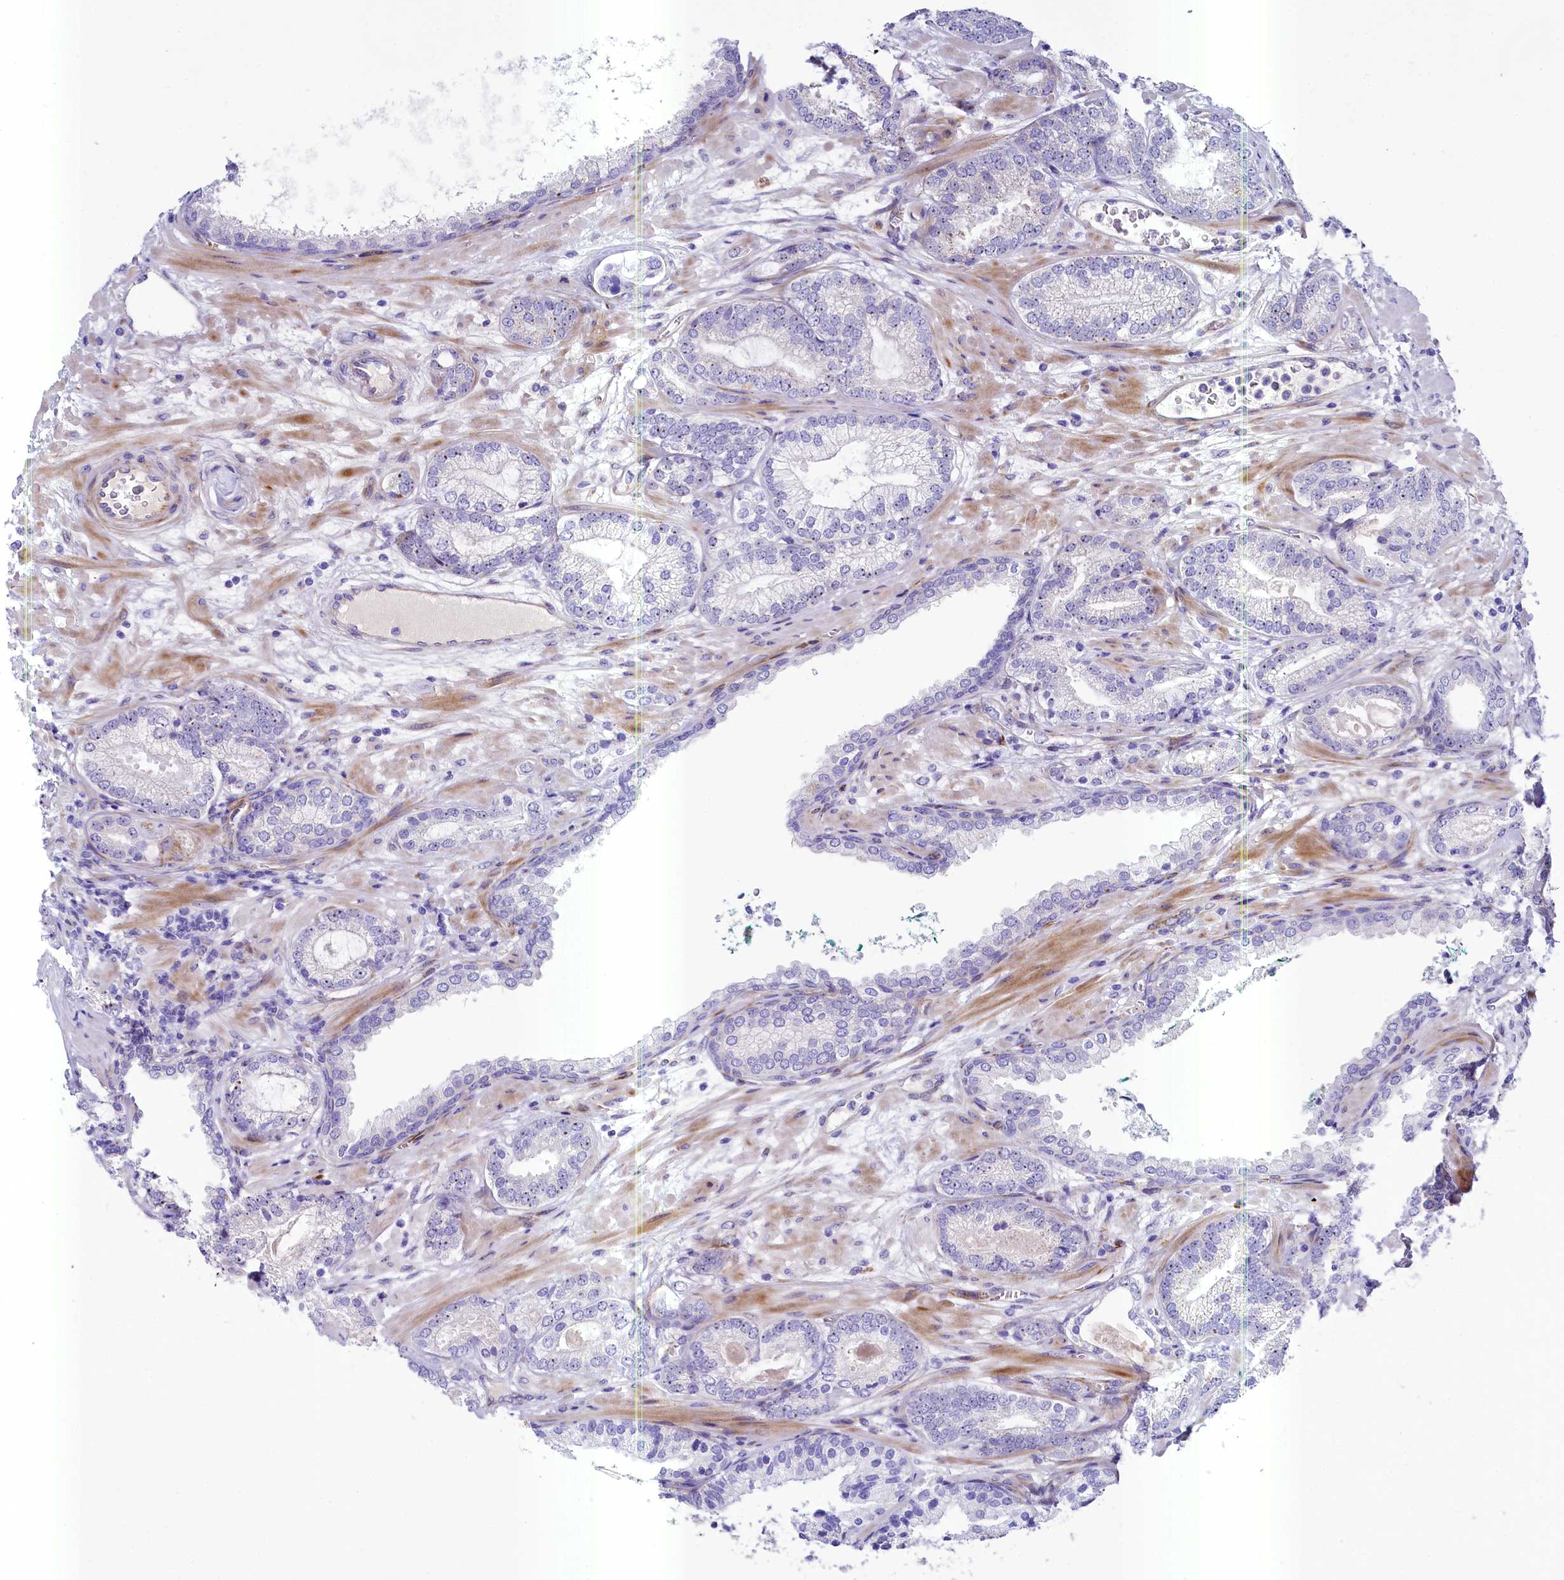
{"staining": {"intensity": "negative", "quantity": "none", "location": "none"}, "tissue": "prostate cancer", "cell_type": "Tumor cells", "image_type": "cancer", "snomed": [{"axis": "morphology", "description": "Adenocarcinoma, High grade"}, {"axis": "topography", "description": "Prostate"}], "caption": "High magnification brightfield microscopy of prostate high-grade adenocarcinoma stained with DAB (brown) and counterstained with hematoxylin (blue): tumor cells show no significant staining.", "gene": "SH3TC2", "patient": {"sex": "male", "age": 60}}